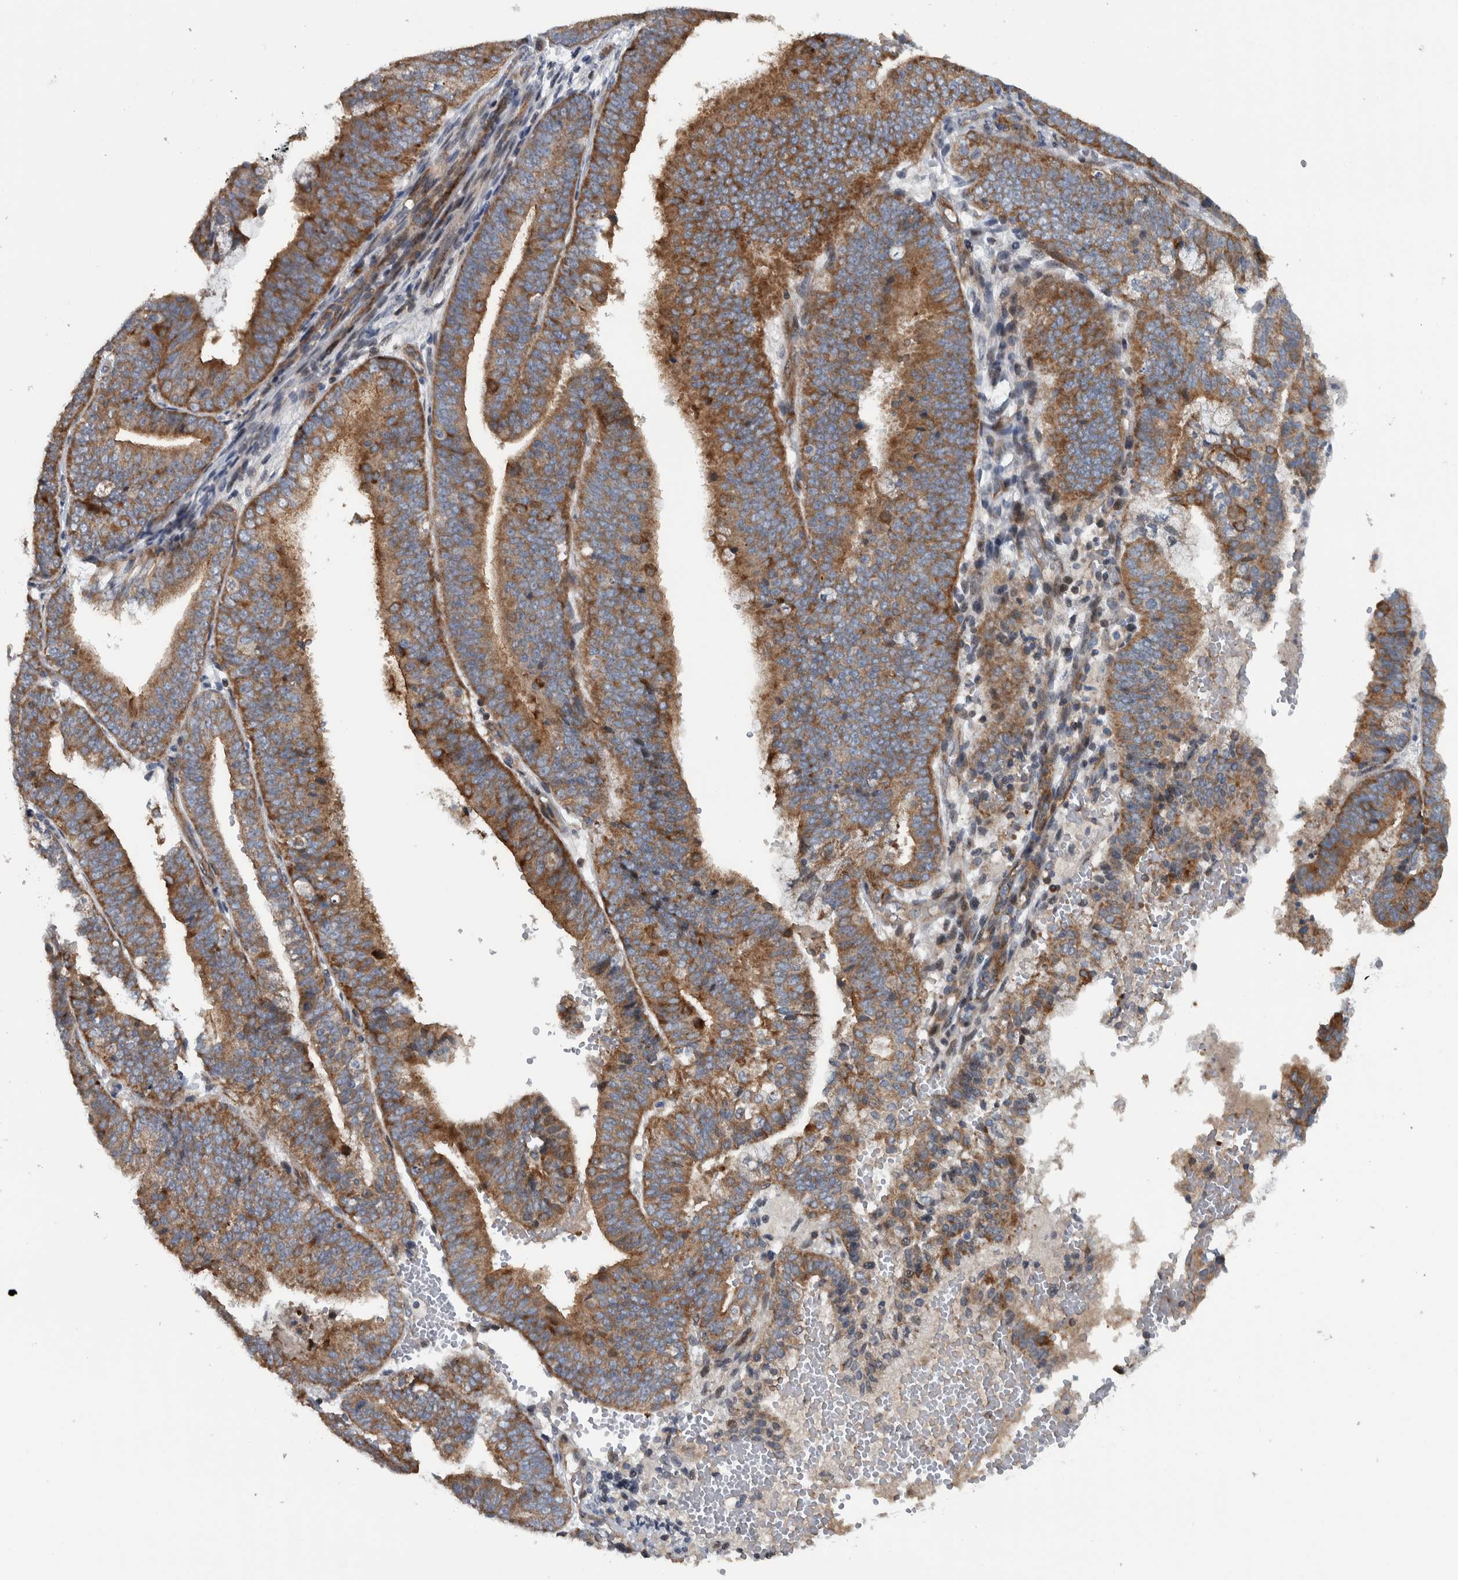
{"staining": {"intensity": "moderate", "quantity": ">75%", "location": "cytoplasmic/membranous"}, "tissue": "endometrial cancer", "cell_type": "Tumor cells", "image_type": "cancer", "snomed": [{"axis": "morphology", "description": "Adenocarcinoma, NOS"}, {"axis": "topography", "description": "Endometrium"}], "caption": "A photomicrograph of human endometrial adenocarcinoma stained for a protein demonstrates moderate cytoplasmic/membranous brown staining in tumor cells.", "gene": "BAIAP2L1", "patient": {"sex": "female", "age": 63}}